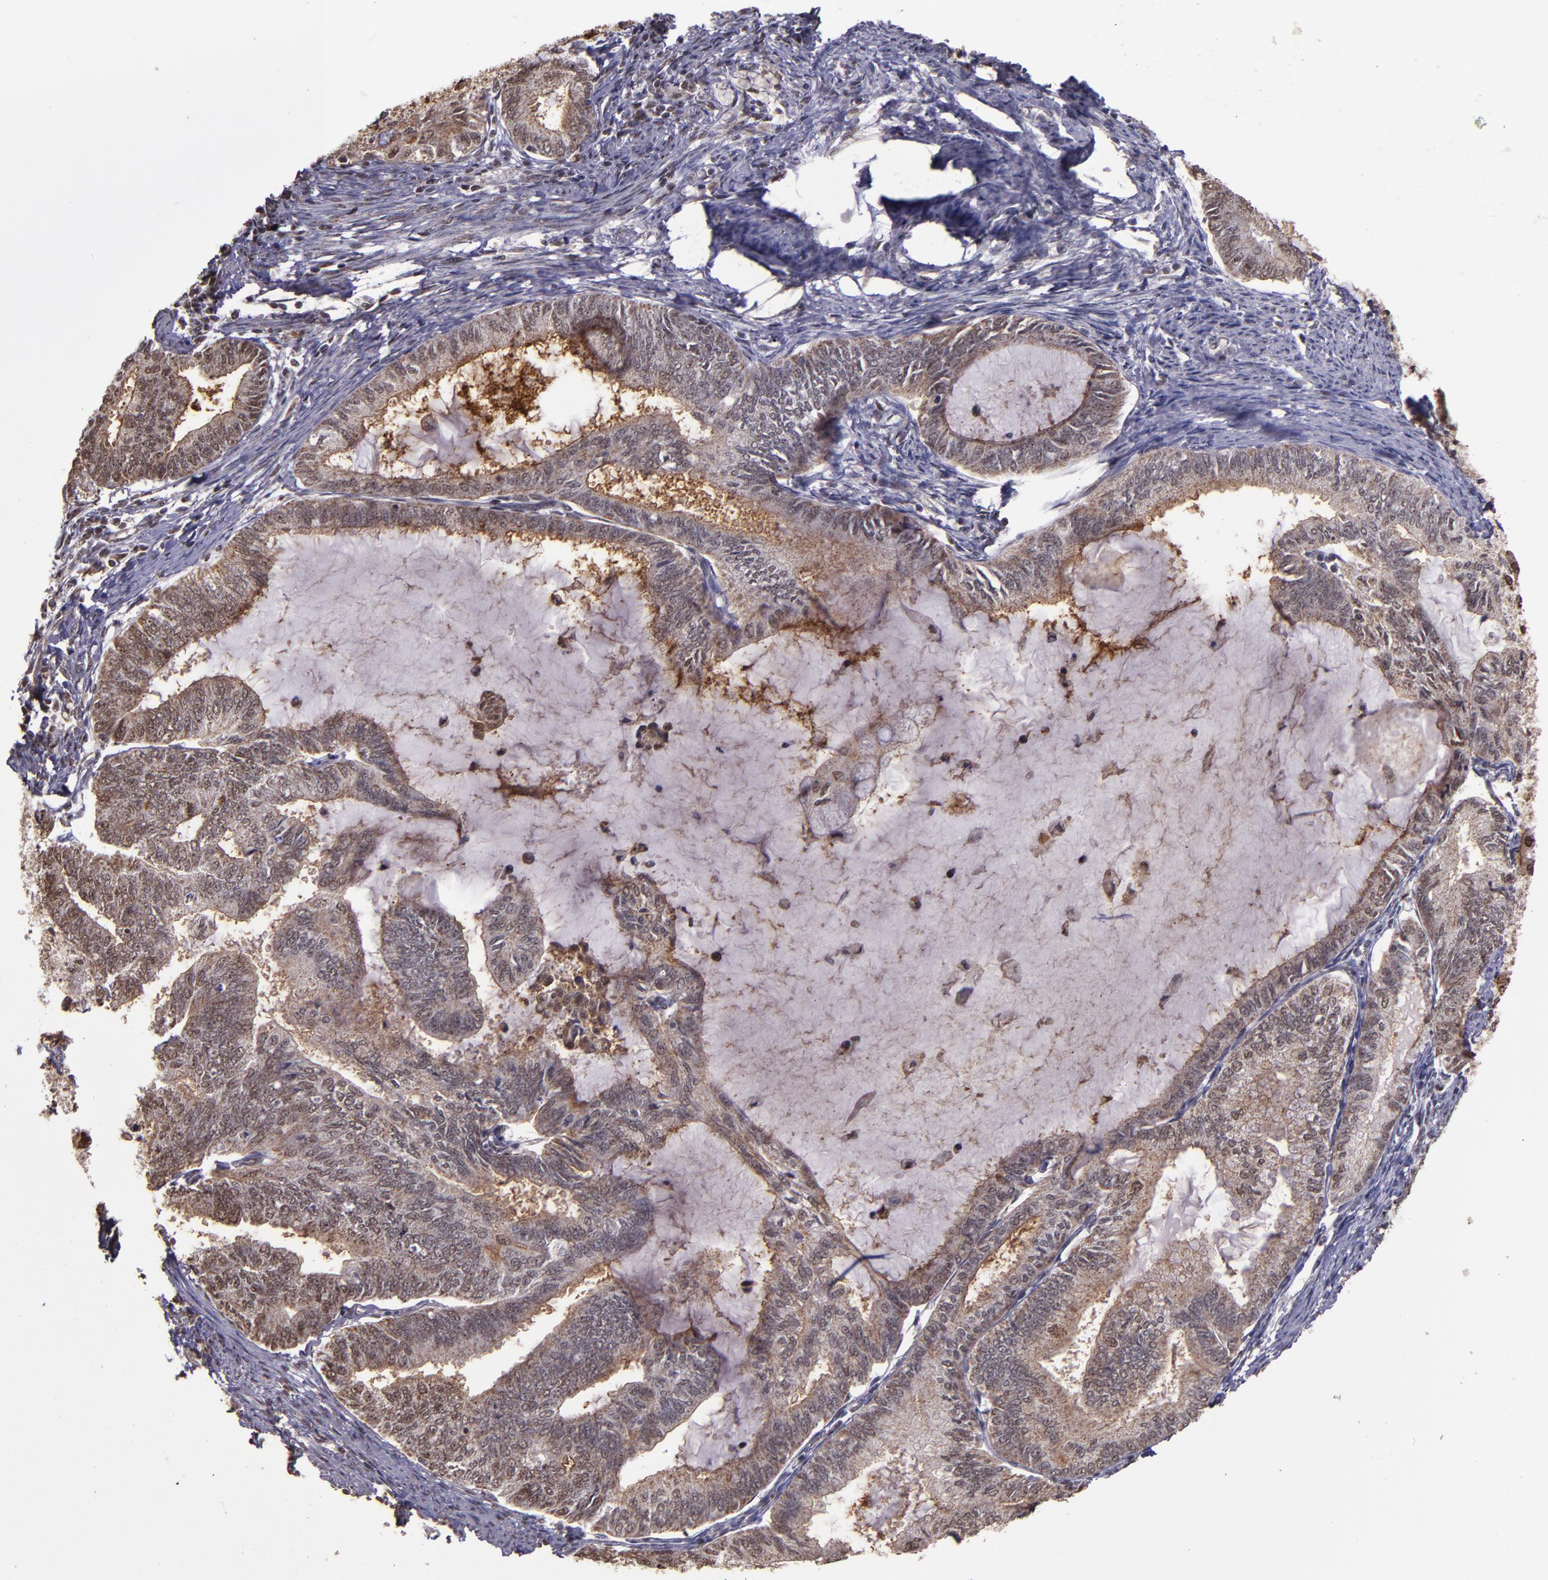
{"staining": {"intensity": "moderate", "quantity": ">75%", "location": "cytoplasmic/membranous,nuclear"}, "tissue": "endometrial cancer", "cell_type": "Tumor cells", "image_type": "cancer", "snomed": [{"axis": "morphology", "description": "Adenocarcinoma, NOS"}, {"axis": "topography", "description": "Endometrium"}], "caption": "Immunohistochemical staining of human endometrial cancer (adenocarcinoma) displays medium levels of moderate cytoplasmic/membranous and nuclear protein staining in approximately >75% of tumor cells.", "gene": "CECR2", "patient": {"sex": "female", "age": 86}}